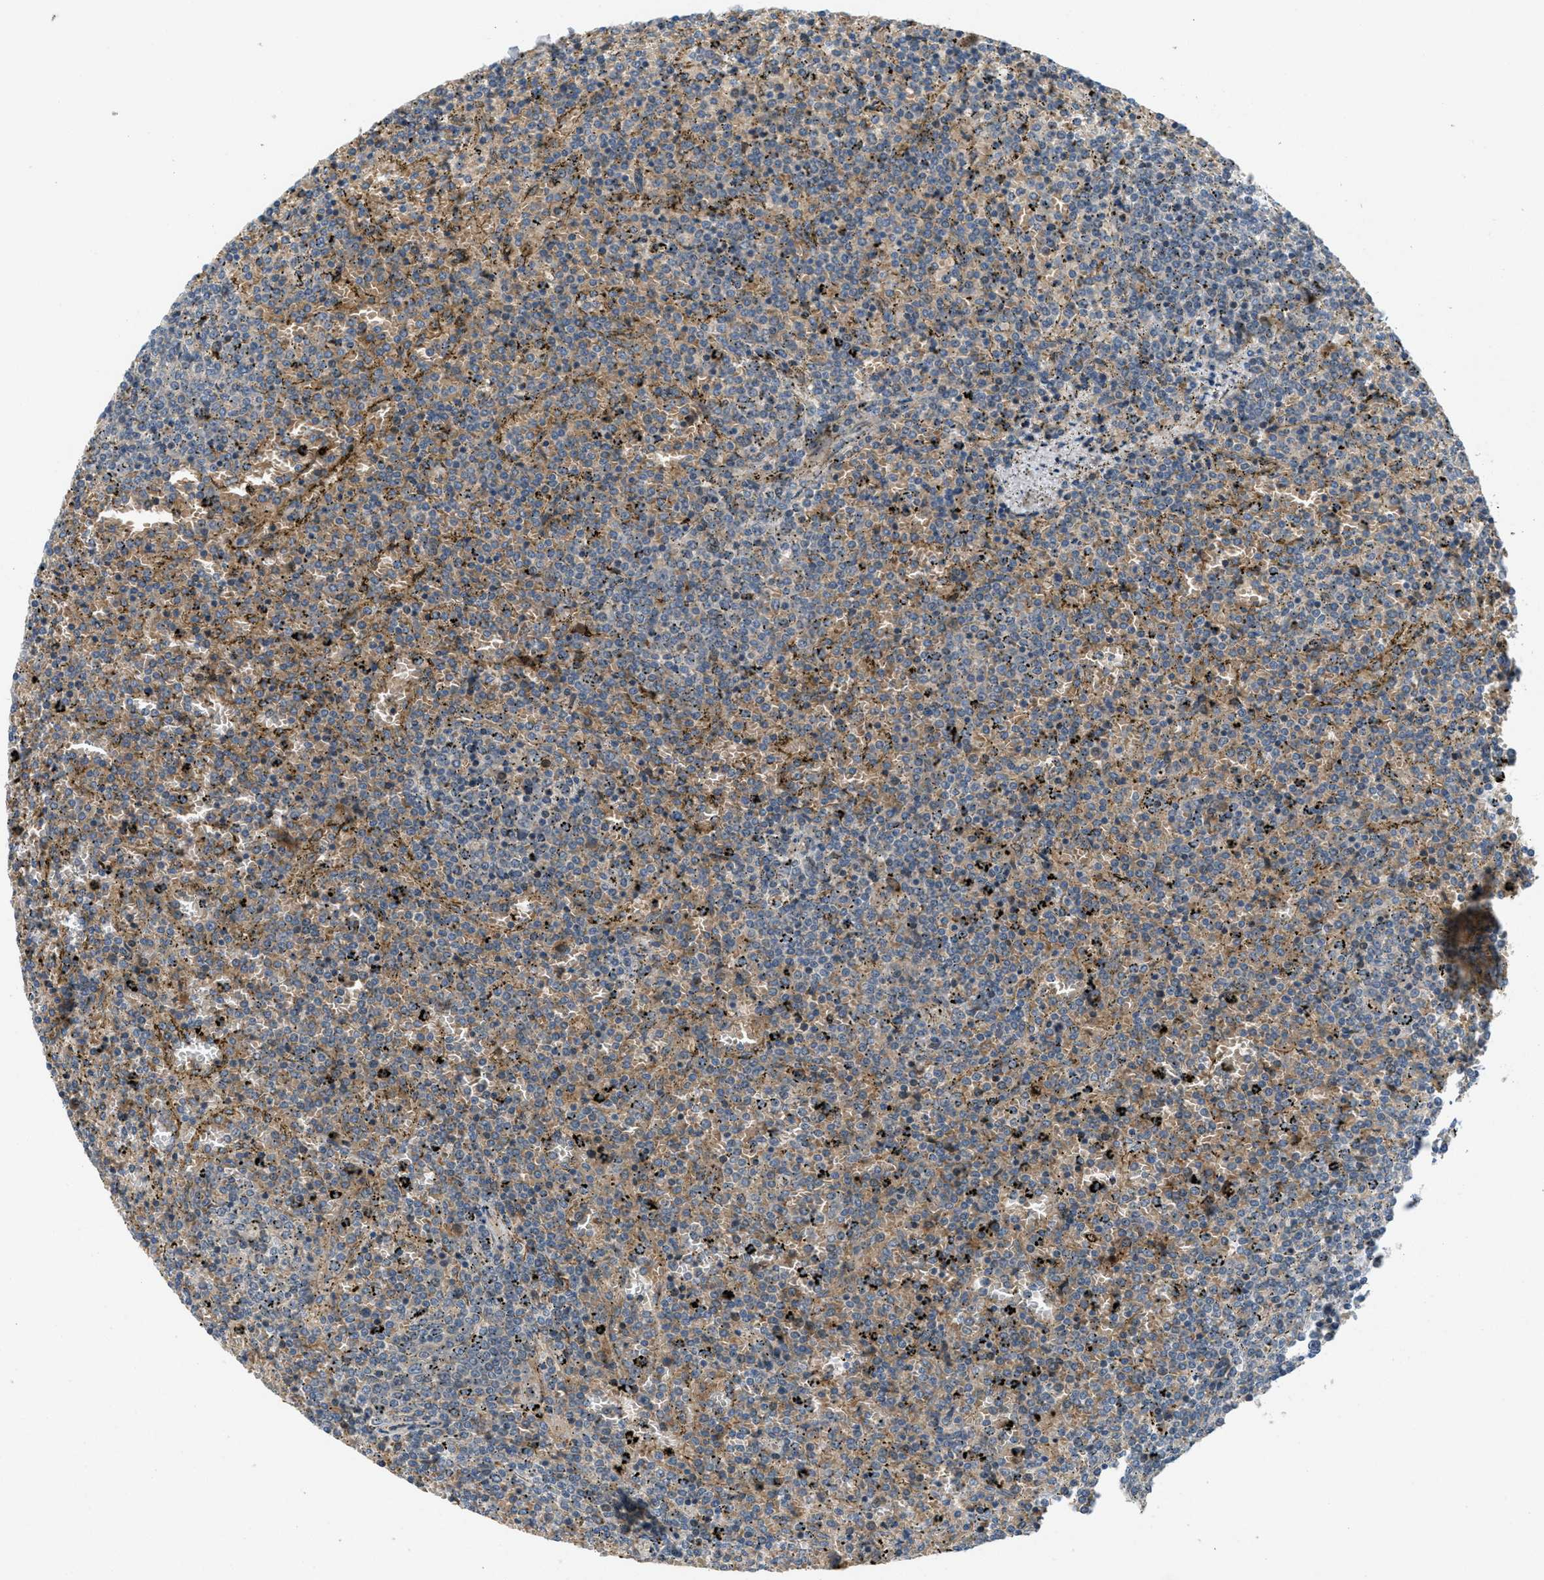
{"staining": {"intensity": "negative", "quantity": "none", "location": "none"}, "tissue": "lymphoma", "cell_type": "Tumor cells", "image_type": "cancer", "snomed": [{"axis": "morphology", "description": "Malignant lymphoma, non-Hodgkin's type, Low grade"}, {"axis": "topography", "description": "Spleen"}], "caption": "Immunohistochemistry image of lymphoma stained for a protein (brown), which demonstrates no staining in tumor cells.", "gene": "ADCY6", "patient": {"sex": "female", "age": 77}}